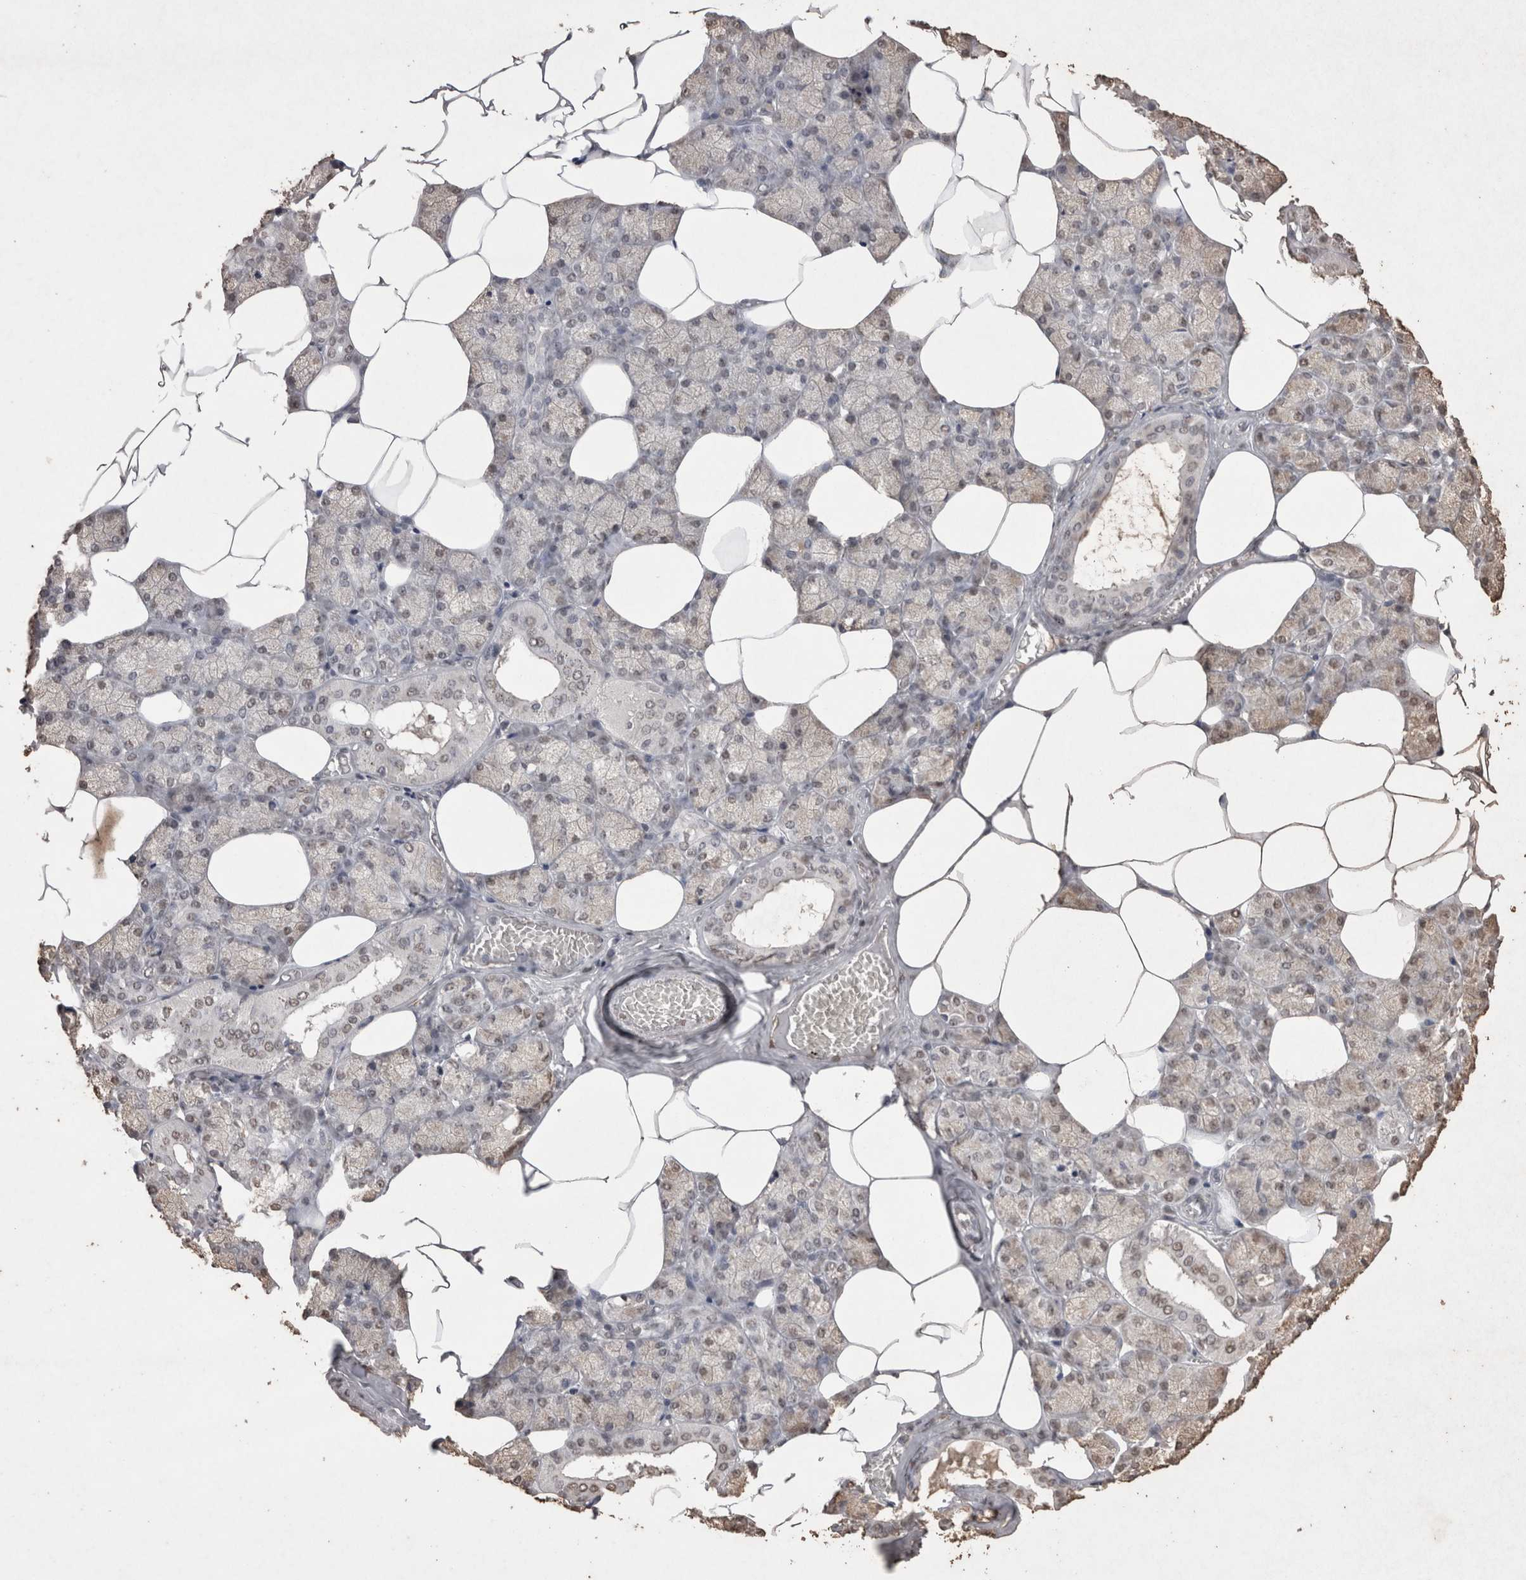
{"staining": {"intensity": "moderate", "quantity": "25%-75%", "location": "nuclear"}, "tissue": "salivary gland", "cell_type": "Glandular cells", "image_type": "normal", "snomed": [{"axis": "morphology", "description": "Normal tissue, NOS"}, {"axis": "topography", "description": "Salivary gland"}], "caption": "Brown immunohistochemical staining in normal human salivary gland shows moderate nuclear expression in about 25%-75% of glandular cells.", "gene": "POU5F1", "patient": {"sex": "male", "age": 62}}